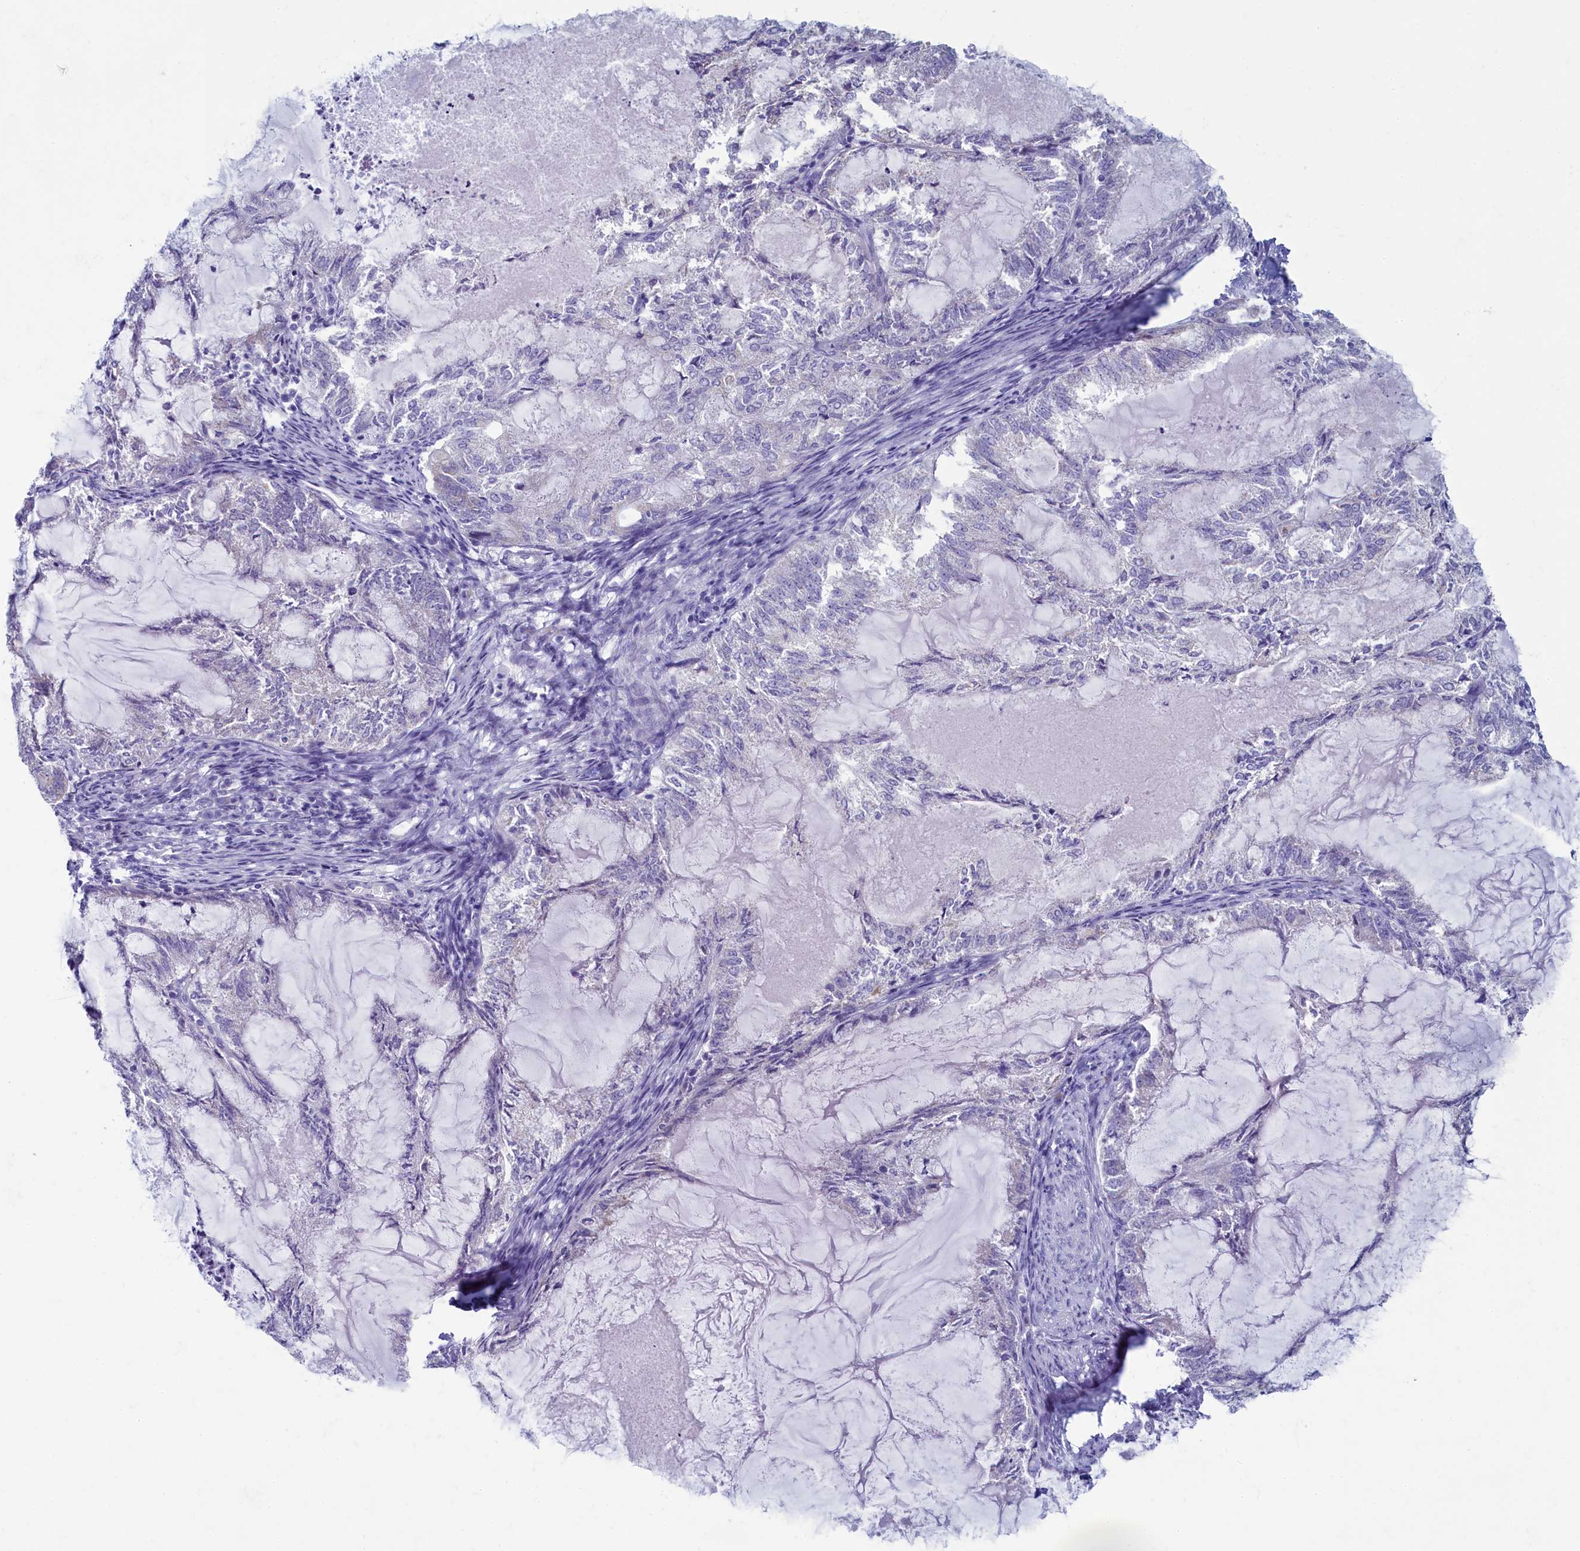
{"staining": {"intensity": "negative", "quantity": "none", "location": "none"}, "tissue": "endometrial cancer", "cell_type": "Tumor cells", "image_type": "cancer", "snomed": [{"axis": "morphology", "description": "Adenocarcinoma, NOS"}, {"axis": "topography", "description": "Endometrium"}], "caption": "Tumor cells show no significant expression in adenocarcinoma (endometrial). (DAB IHC visualized using brightfield microscopy, high magnification).", "gene": "SKA3", "patient": {"sex": "female", "age": 86}}